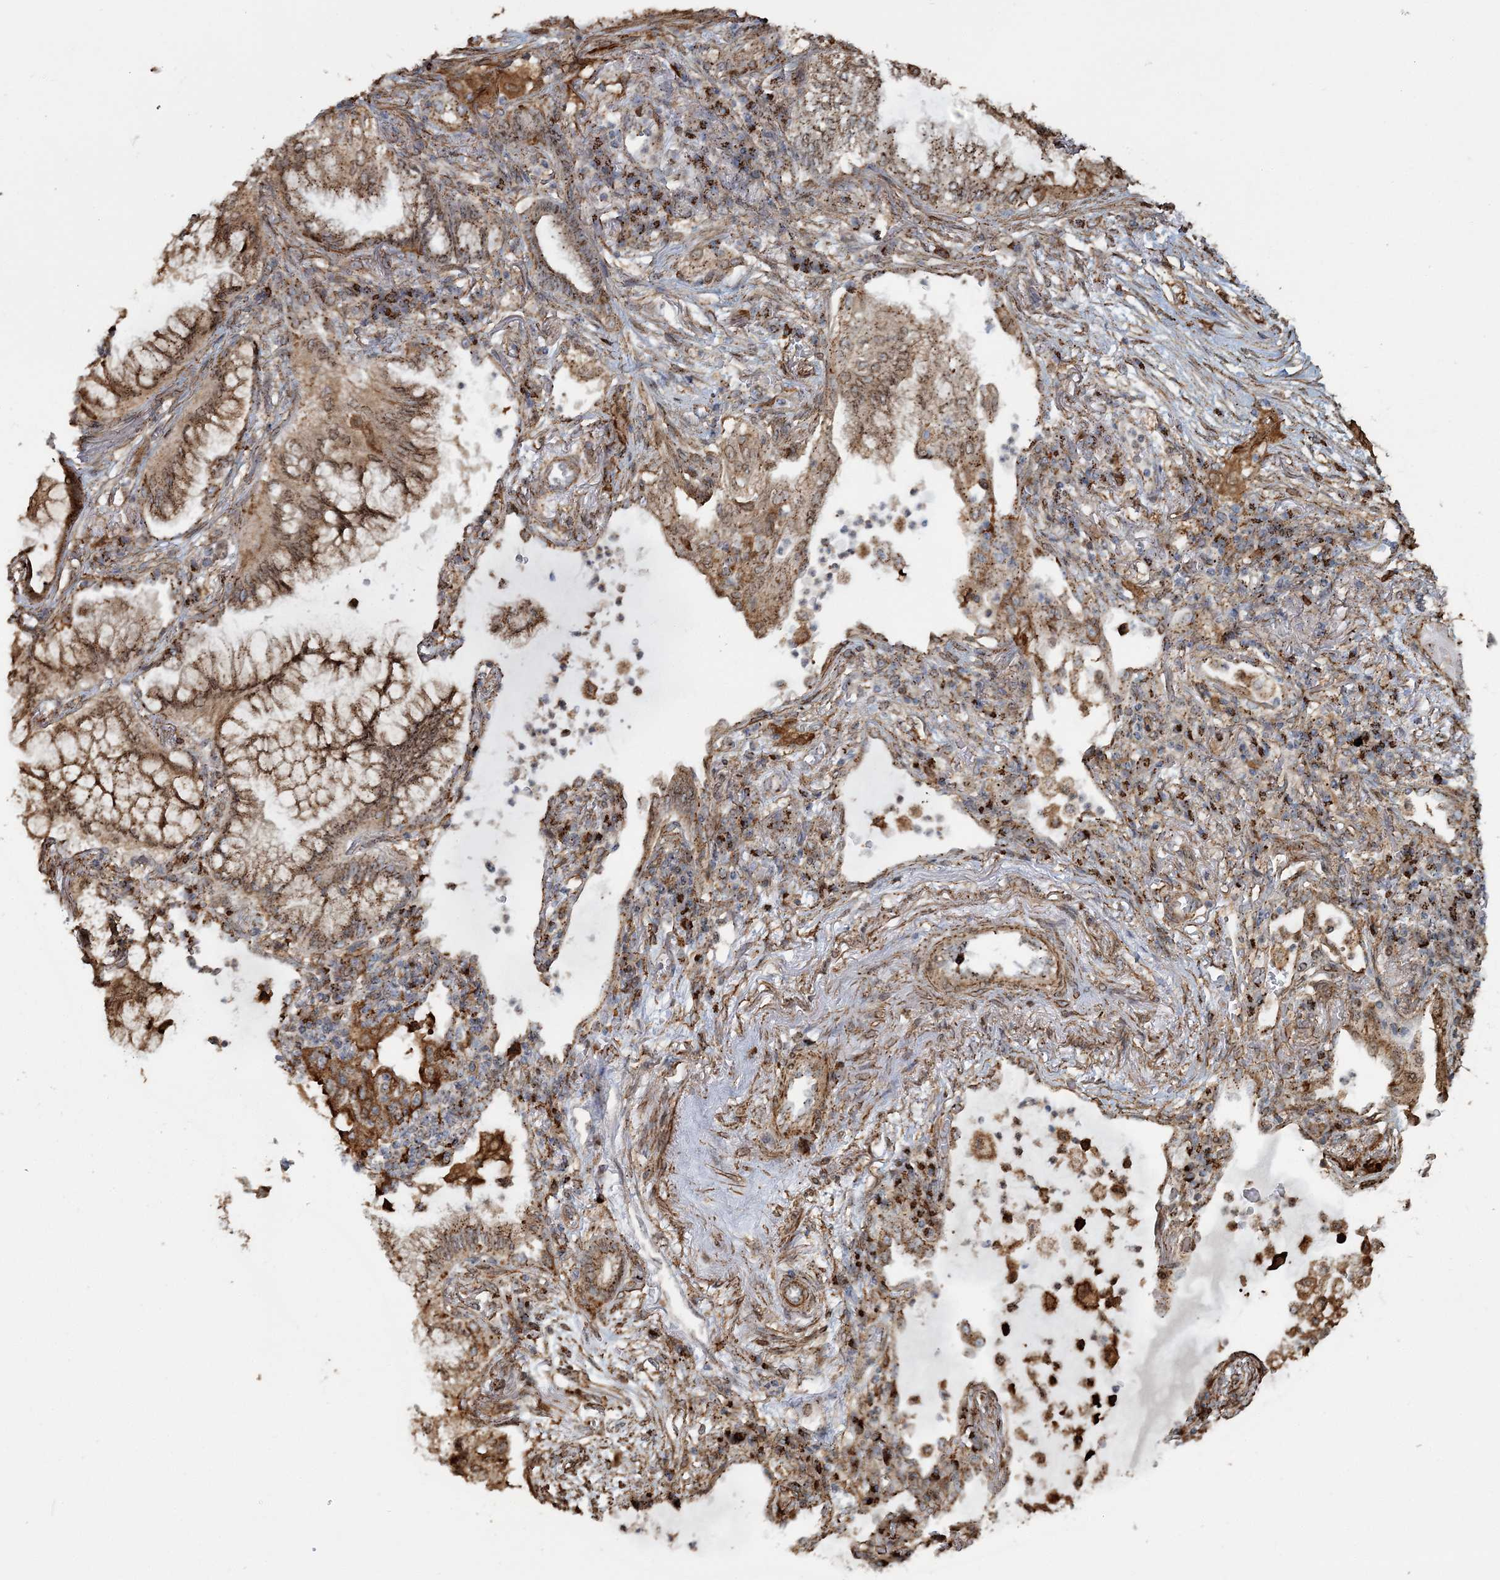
{"staining": {"intensity": "moderate", "quantity": ">75%", "location": "cytoplasmic/membranous"}, "tissue": "lung cancer", "cell_type": "Tumor cells", "image_type": "cancer", "snomed": [{"axis": "morphology", "description": "Adenocarcinoma, NOS"}, {"axis": "topography", "description": "Lung"}], "caption": "Immunohistochemistry (IHC) of adenocarcinoma (lung) exhibits medium levels of moderate cytoplasmic/membranous expression in approximately >75% of tumor cells. The staining was performed using DAB, with brown indicating positive protein expression. Nuclei are stained blue with hematoxylin.", "gene": "TRAF3IP2", "patient": {"sex": "female", "age": 70}}